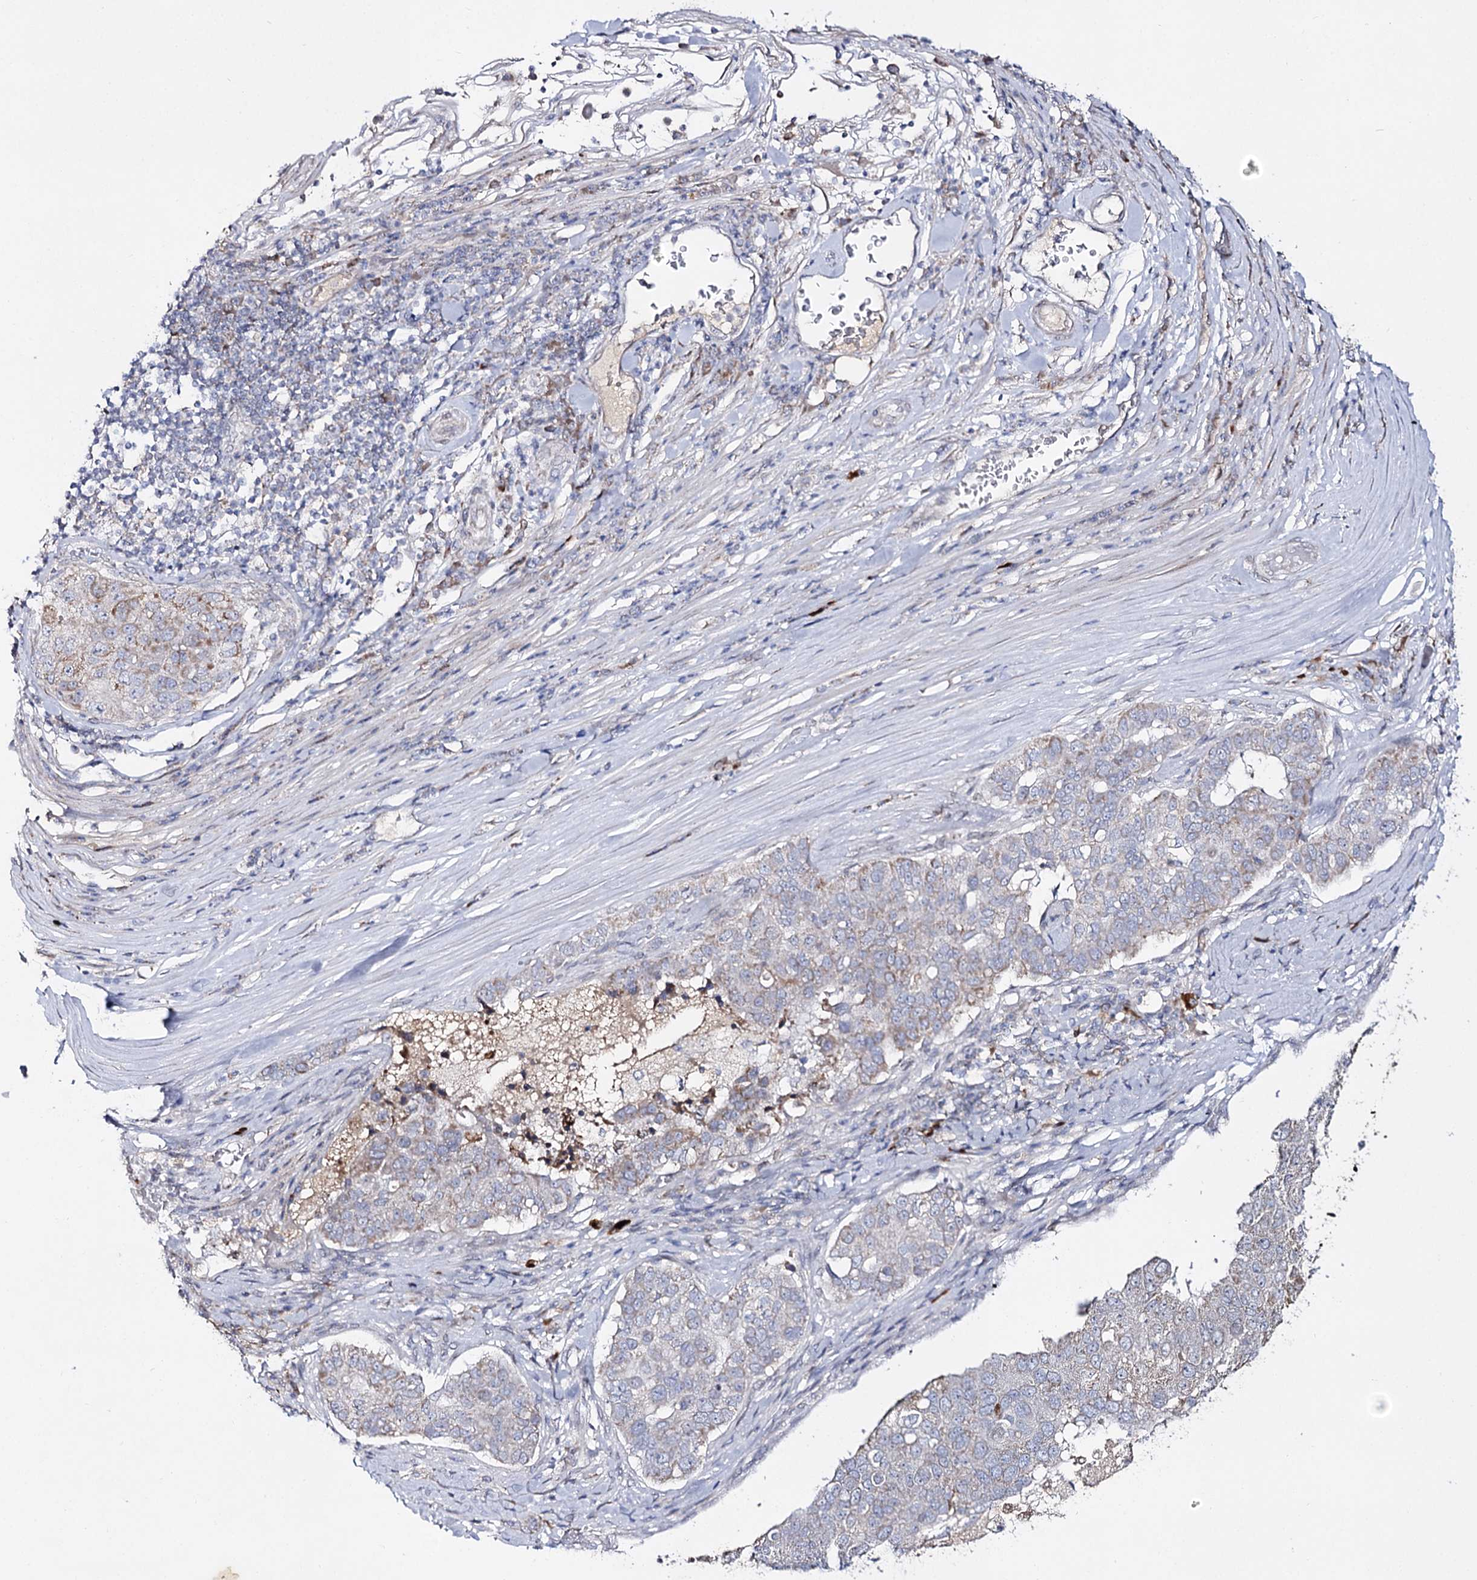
{"staining": {"intensity": "moderate", "quantity": "<25%", "location": "cytoplasmic/membranous"}, "tissue": "pancreatic cancer", "cell_type": "Tumor cells", "image_type": "cancer", "snomed": [{"axis": "morphology", "description": "Adenocarcinoma, NOS"}, {"axis": "topography", "description": "Pancreas"}], "caption": "A brown stain shows moderate cytoplasmic/membranous positivity of a protein in pancreatic cancer tumor cells.", "gene": "C11orf80", "patient": {"sex": "female", "age": 61}}